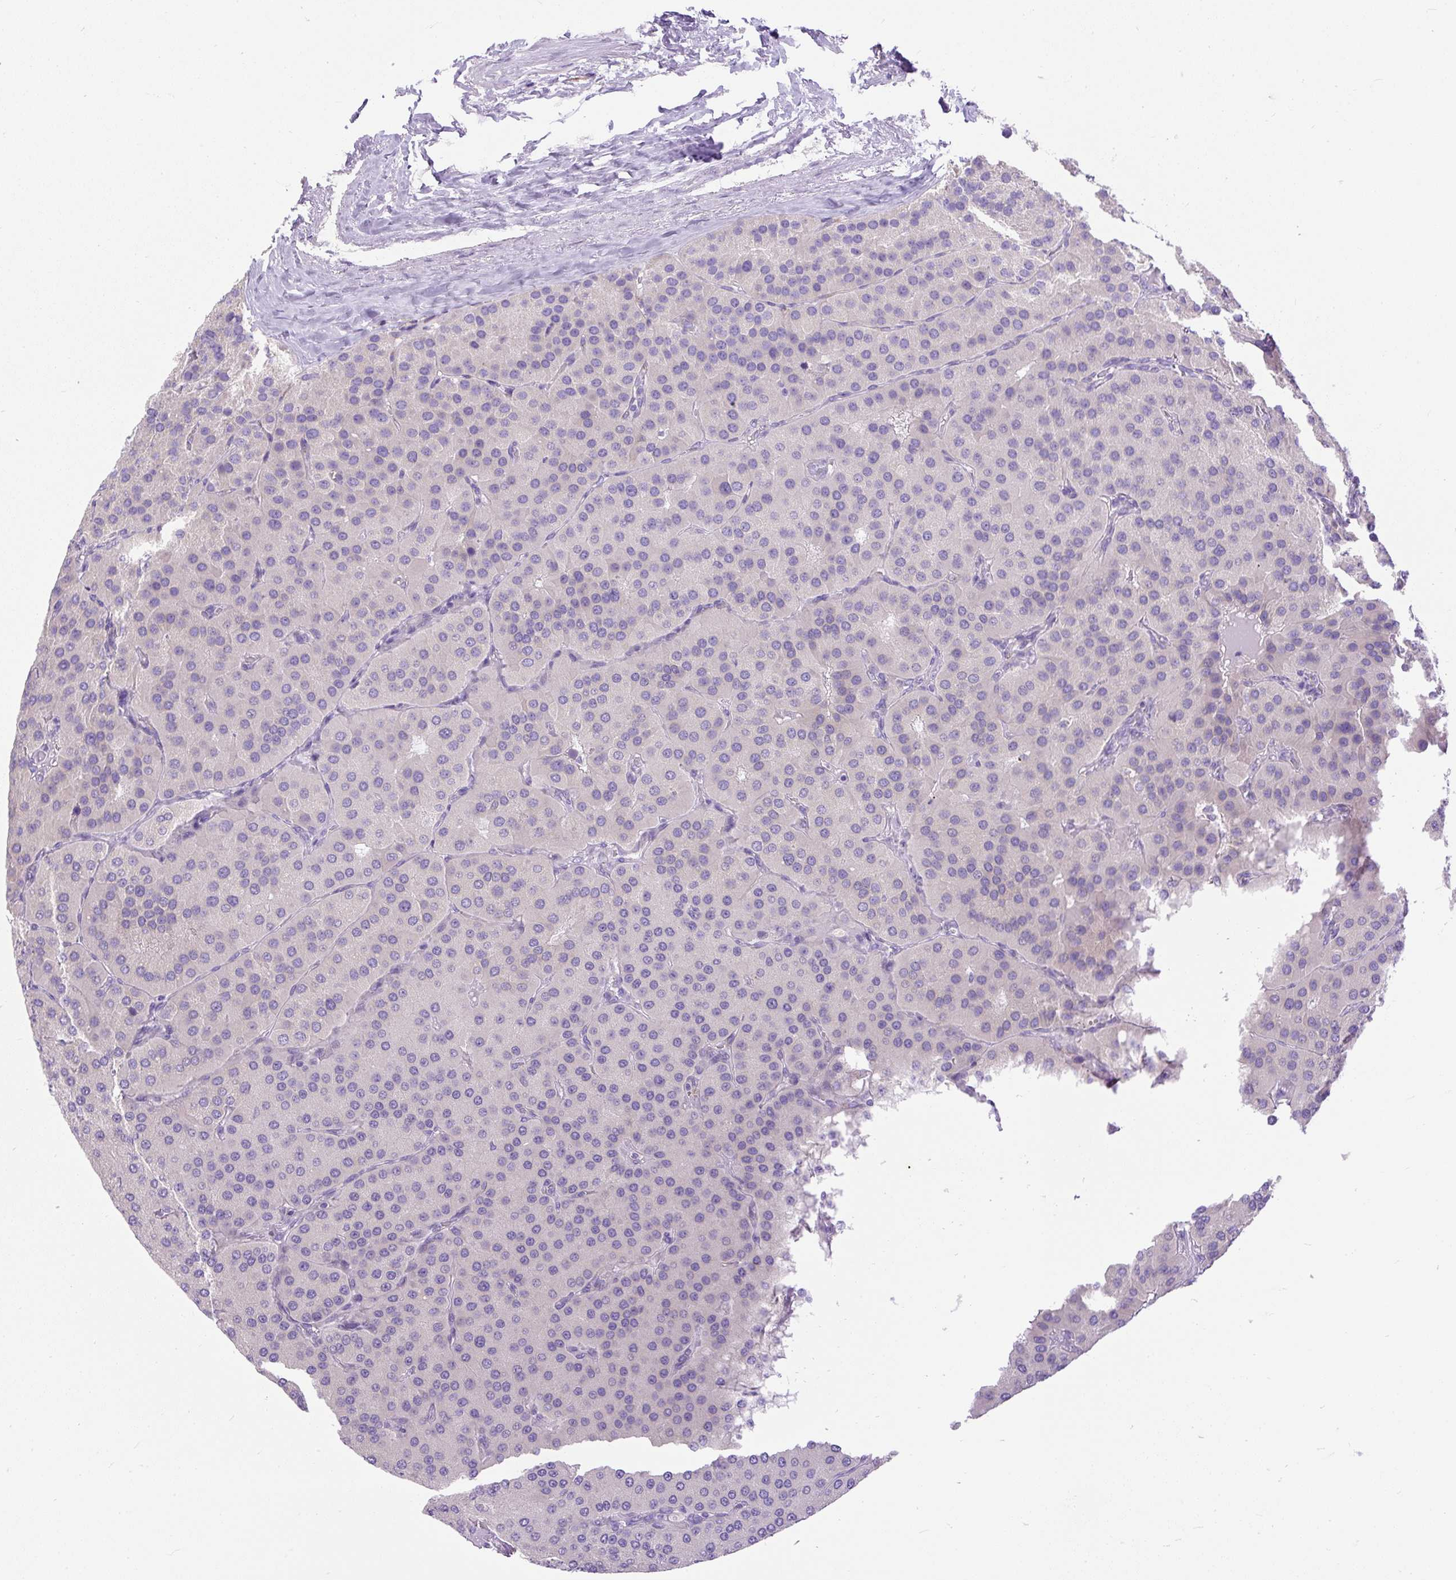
{"staining": {"intensity": "negative", "quantity": "none", "location": "none"}, "tissue": "parathyroid gland", "cell_type": "Glandular cells", "image_type": "normal", "snomed": [{"axis": "morphology", "description": "Normal tissue, NOS"}, {"axis": "morphology", "description": "Adenoma, NOS"}, {"axis": "topography", "description": "Parathyroid gland"}], "caption": "This image is of unremarkable parathyroid gland stained with immunohistochemistry (IHC) to label a protein in brown with the nuclei are counter-stained blue. There is no expression in glandular cells. Nuclei are stained in blue.", "gene": "SYBU", "patient": {"sex": "female", "age": 86}}